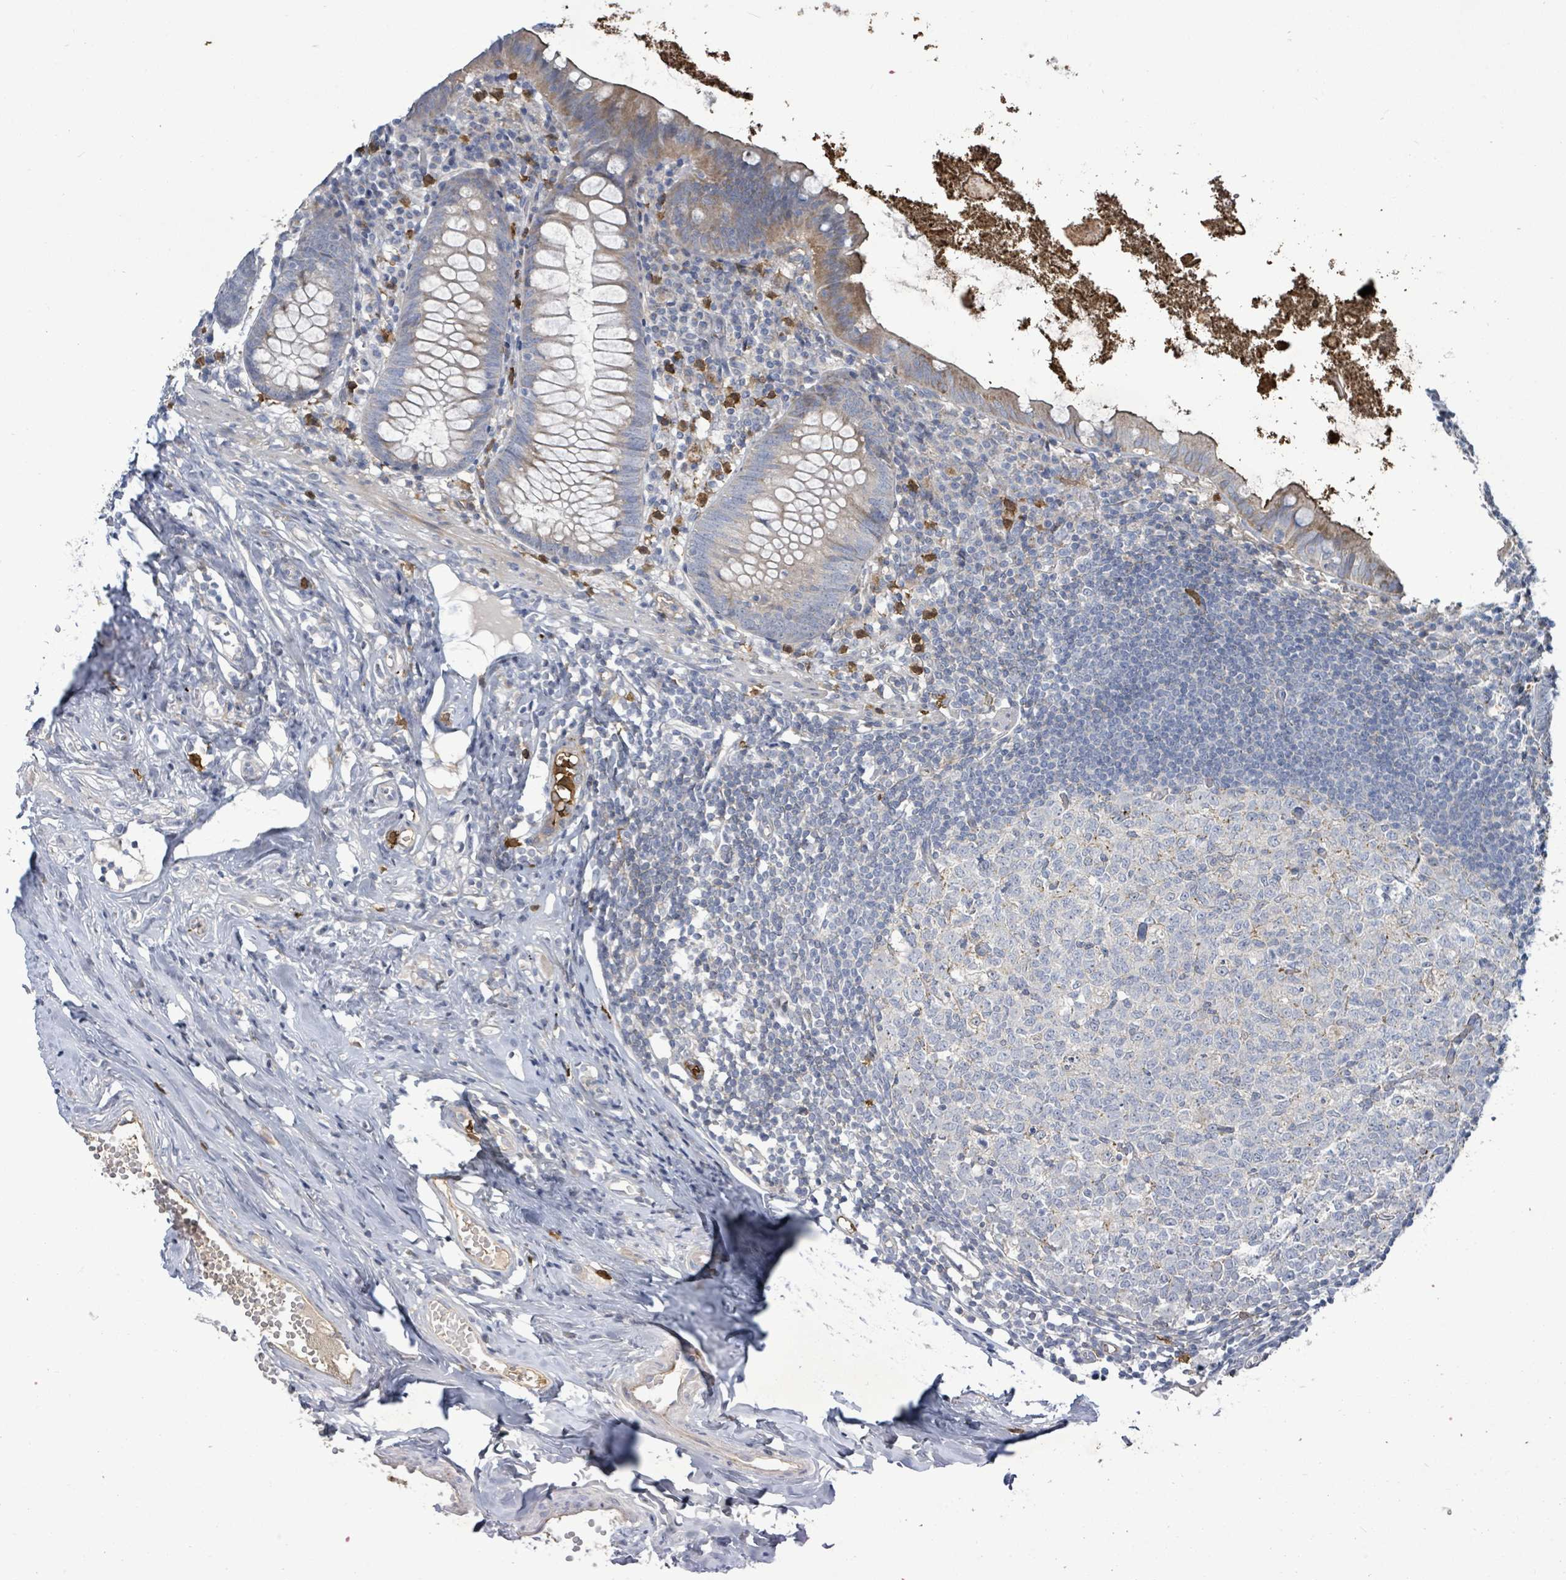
{"staining": {"intensity": "moderate", "quantity": "<25%", "location": "cytoplasmic/membranous"}, "tissue": "appendix", "cell_type": "Glandular cells", "image_type": "normal", "snomed": [{"axis": "morphology", "description": "Normal tissue, NOS"}, {"axis": "topography", "description": "Appendix"}], "caption": "IHC of normal human appendix reveals low levels of moderate cytoplasmic/membranous staining in about <25% of glandular cells.", "gene": "FAM210A", "patient": {"sex": "female", "age": 51}}